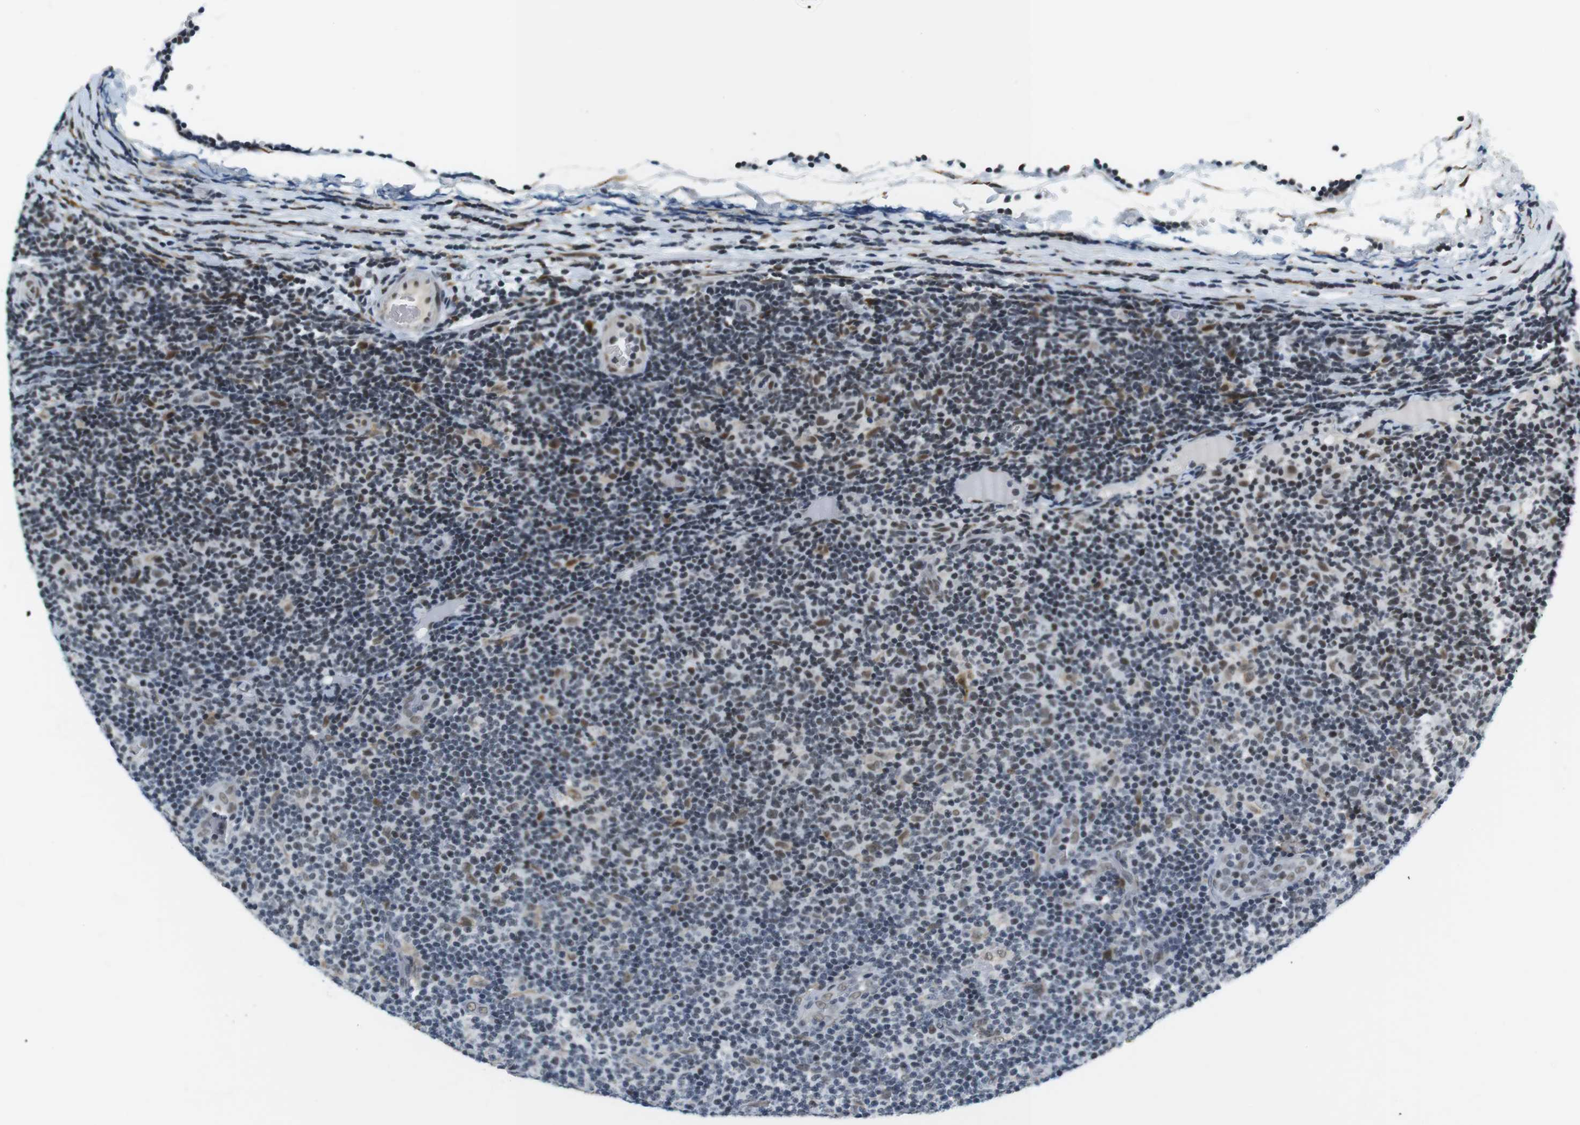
{"staining": {"intensity": "weak", "quantity": "<25%", "location": "nuclear"}, "tissue": "lymphoma", "cell_type": "Tumor cells", "image_type": "cancer", "snomed": [{"axis": "morphology", "description": "Malignant lymphoma, non-Hodgkin's type, Low grade"}, {"axis": "topography", "description": "Lymph node"}], "caption": "This is a micrograph of immunohistochemistry staining of malignant lymphoma, non-Hodgkin's type (low-grade), which shows no expression in tumor cells.", "gene": "RNF38", "patient": {"sex": "male", "age": 83}}